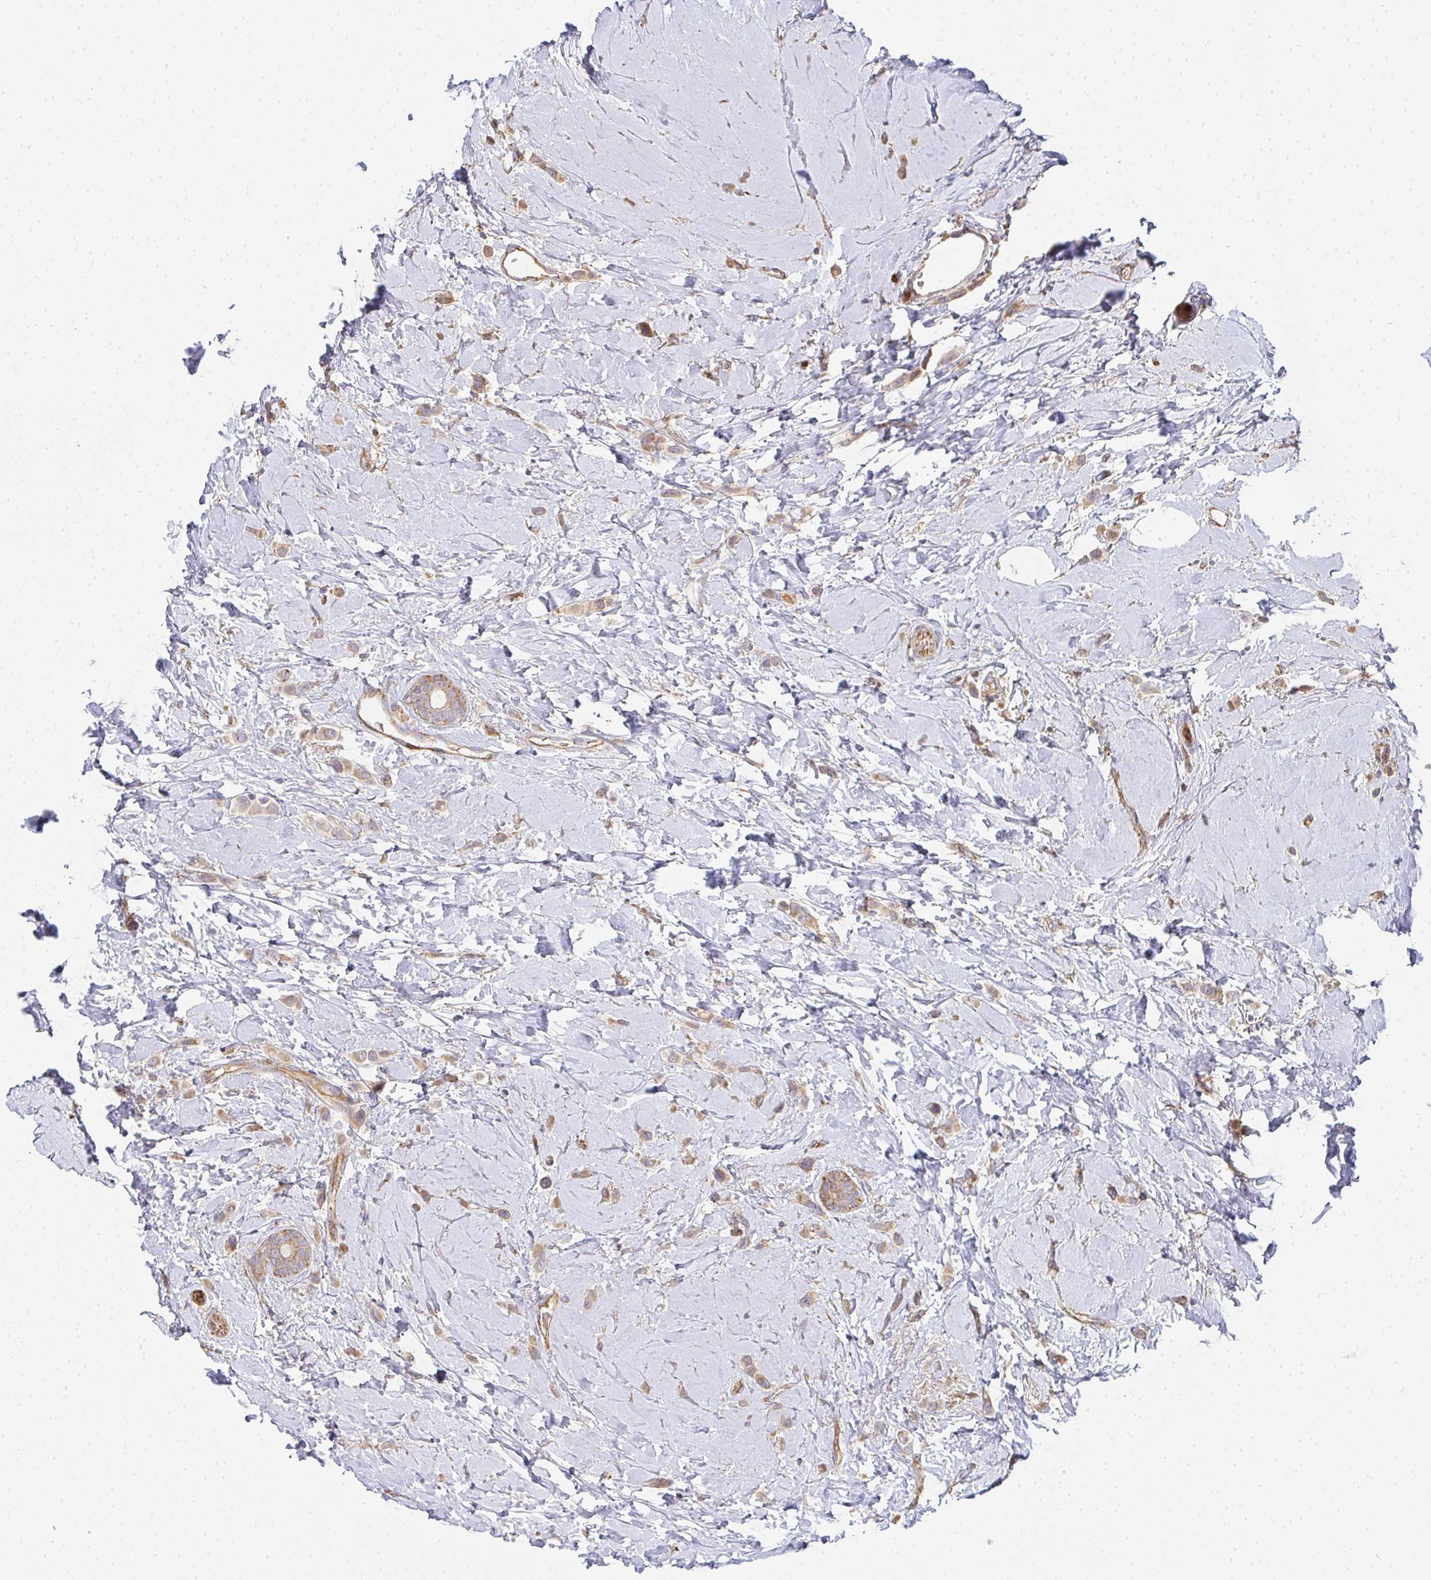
{"staining": {"intensity": "weak", "quantity": ">75%", "location": "cytoplasmic/membranous"}, "tissue": "breast cancer", "cell_type": "Tumor cells", "image_type": "cancer", "snomed": [{"axis": "morphology", "description": "Lobular carcinoma"}, {"axis": "topography", "description": "Breast"}], "caption": "IHC staining of breast cancer (lobular carcinoma), which demonstrates low levels of weak cytoplasmic/membranous staining in approximately >75% of tumor cells indicating weak cytoplasmic/membranous protein positivity. The staining was performed using DAB (3,3'-diaminobenzidine) (brown) for protein detection and nuclei were counterstained in hematoxylin (blue).", "gene": "B4GALT6", "patient": {"sex": "female", "age": 66}}